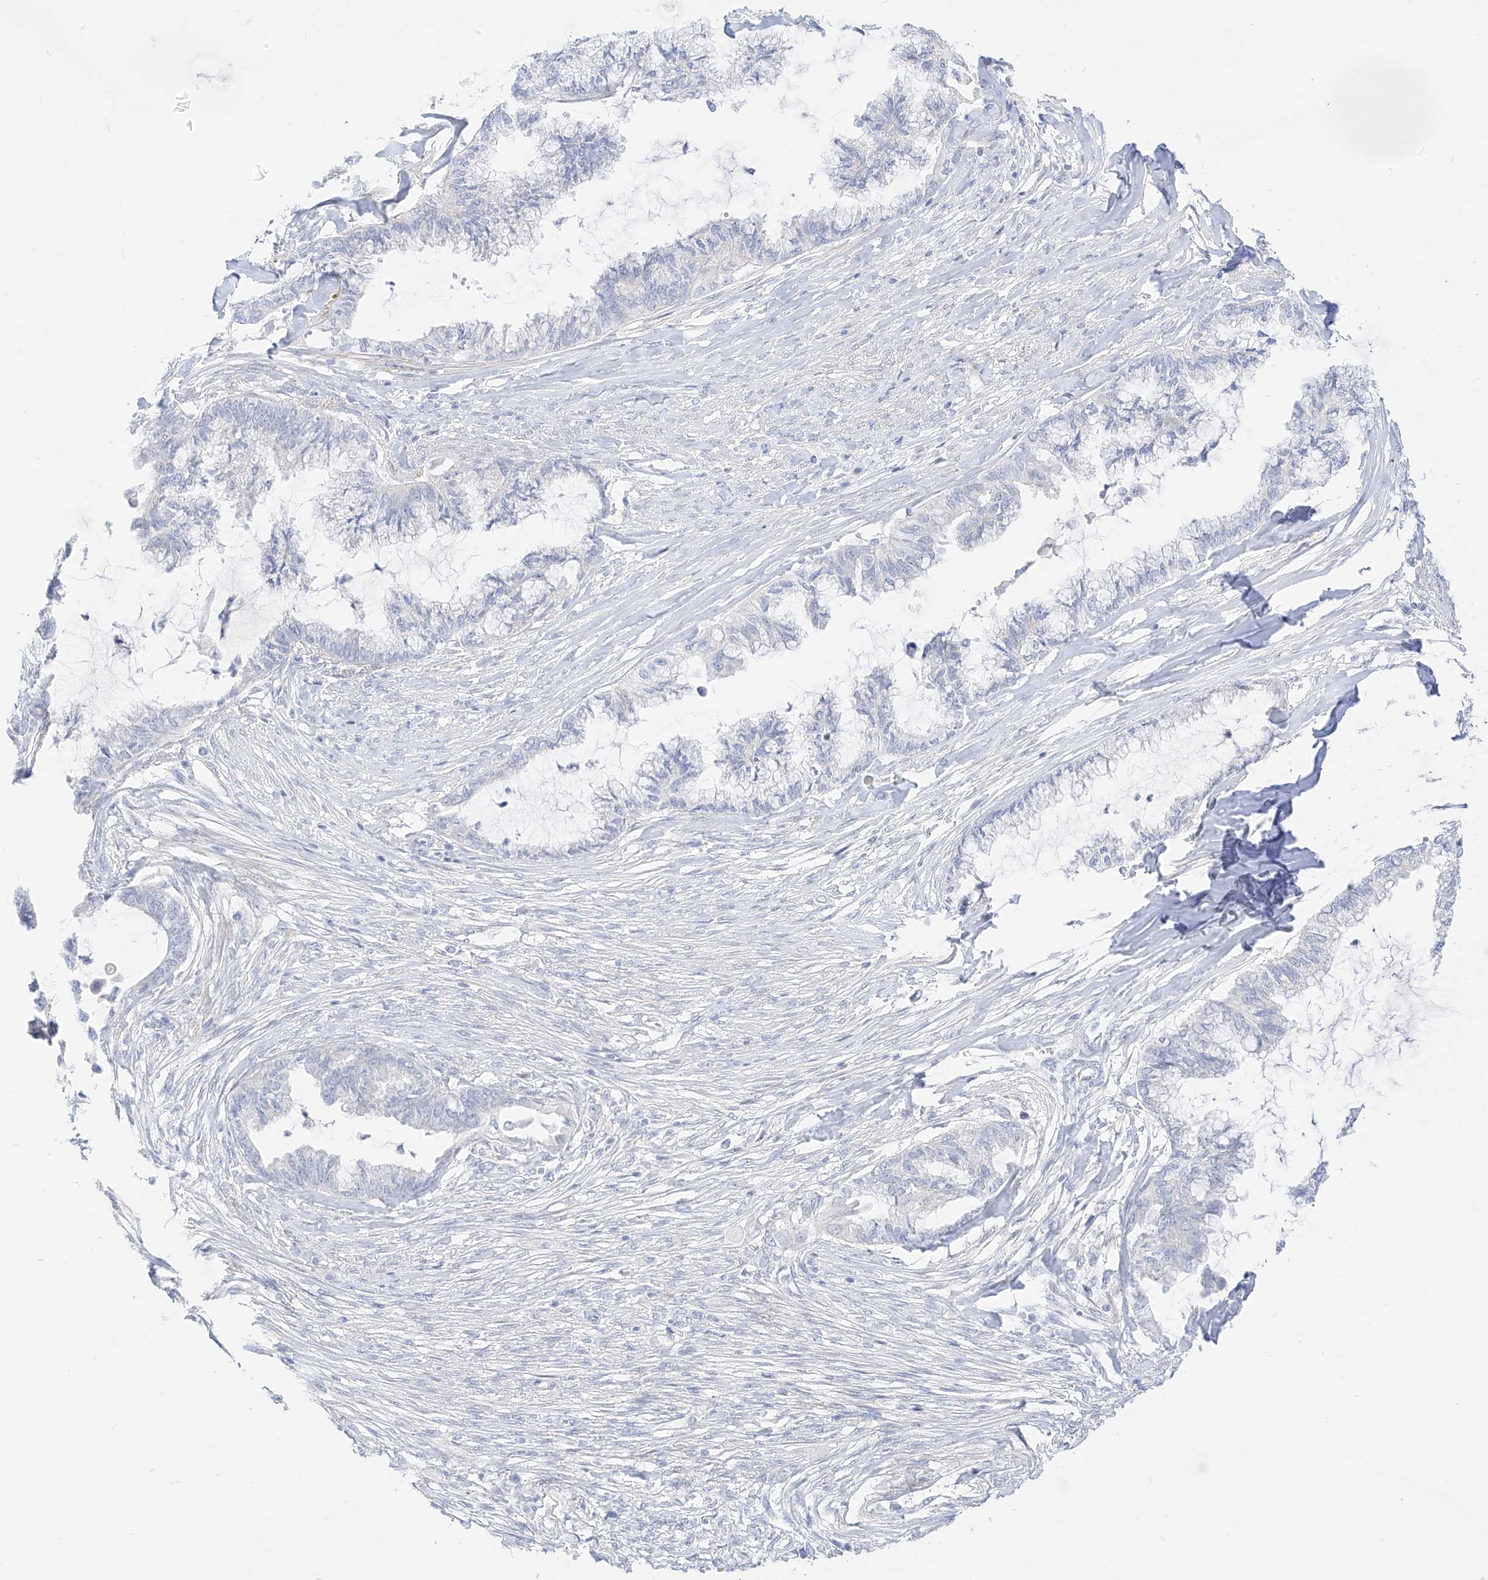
{"staining": {"intensity": "negative", "quantity": "none", "location": "none"}, "tissue": "endometrial cancer", "cell_type": "Tumor cells", "image_type": "cancer", "snomed": [{"axis": "morphology", "description": "Adenocarcinoma, NOS"}, {"axis": "topography", "description": "Endometrium"}], "caption": "Tumor cells are negative for brown protein staining in endometrial adenocarcinoma.", "gene": "ST3GAL5", "patient": {"sex": "female", "age": 86}}